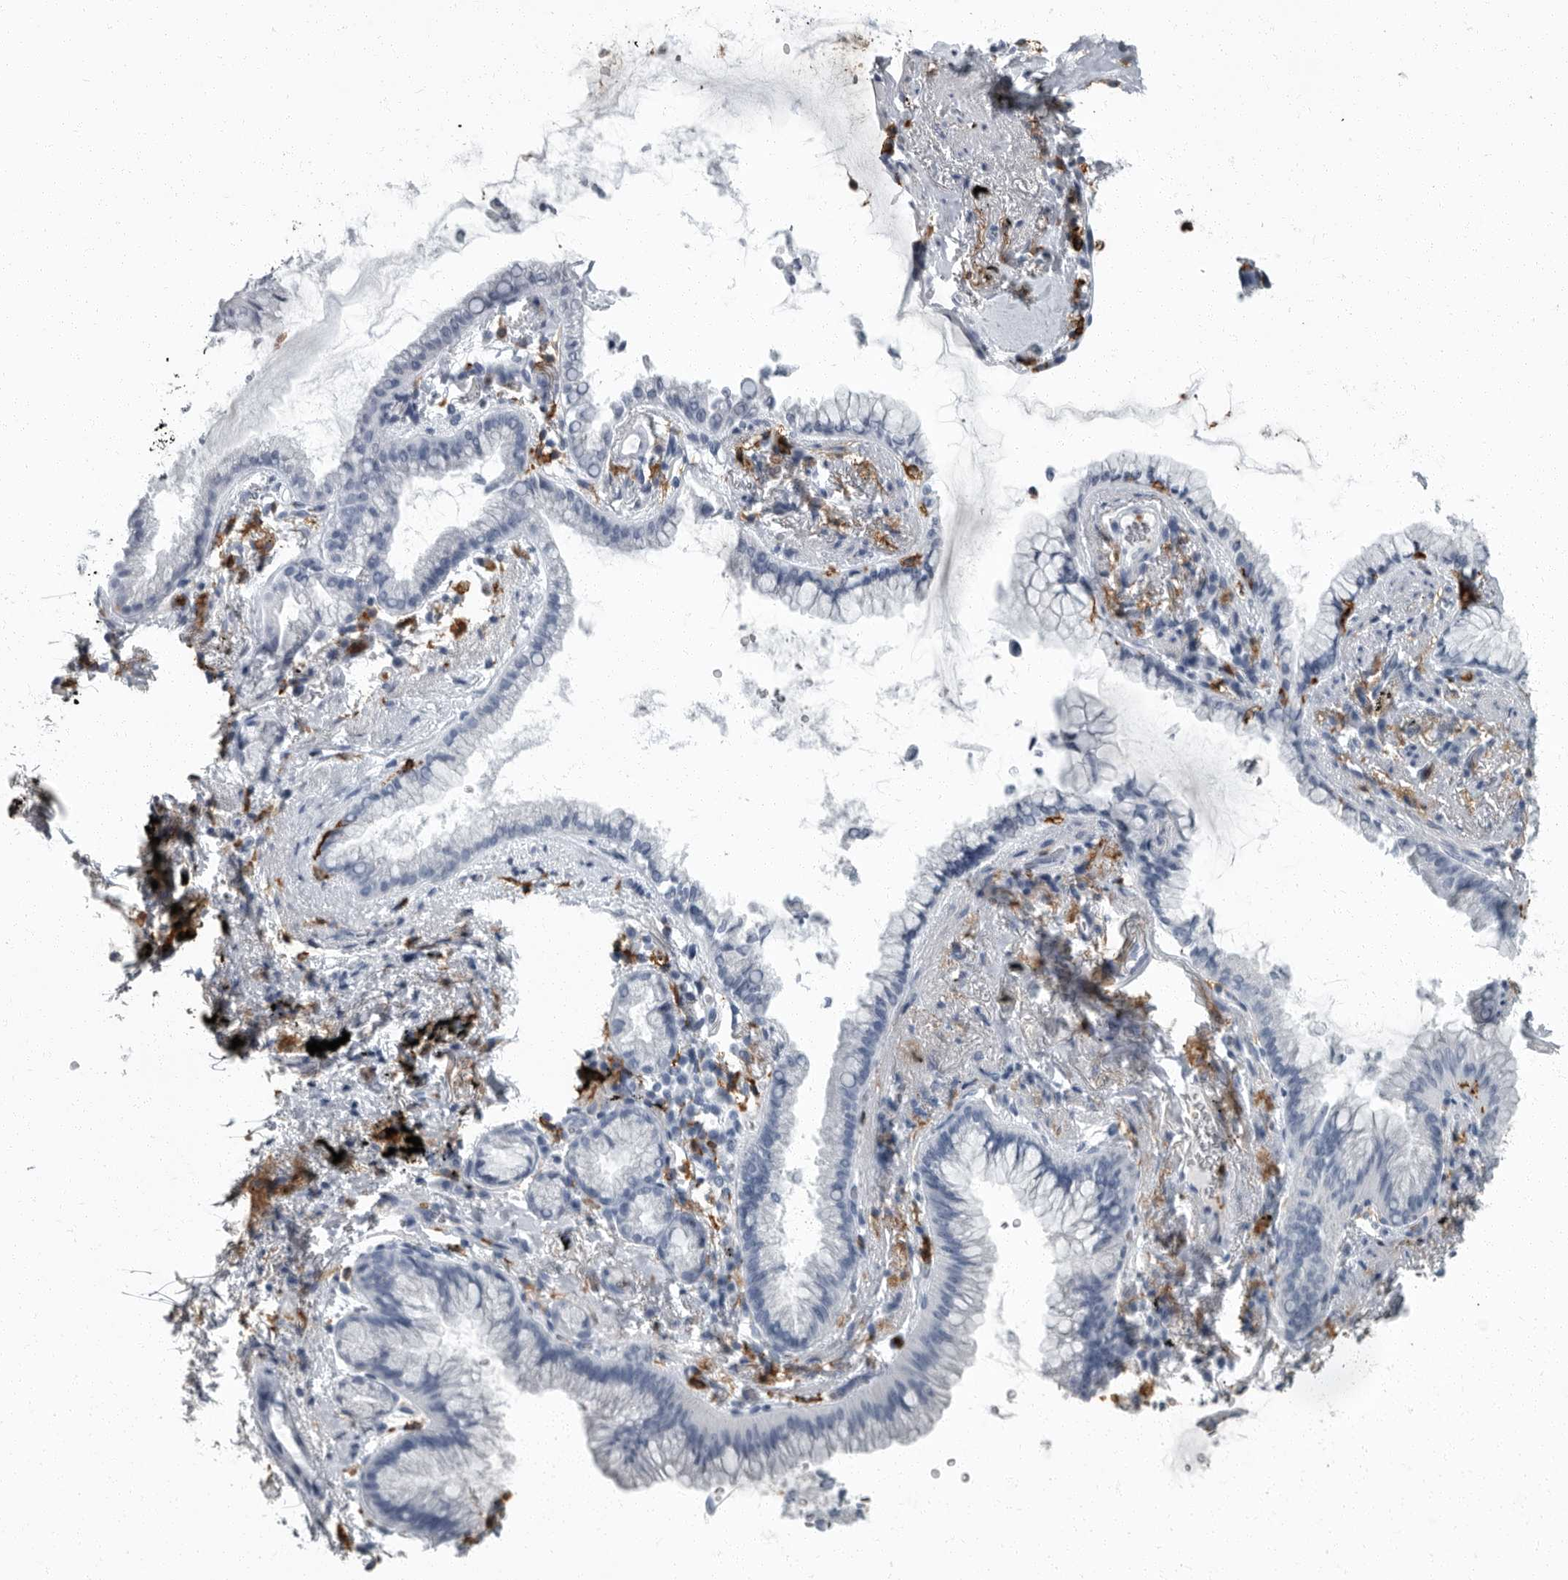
{"staining": {"intensity": "negative", "quantity": "none", "location": "none"}, "tissue": "lung cancer", "cell_type": "Tumor cells", "image_type": "cancer", "snomed": [{"axis": "morphology", "description": "Adenocarcinoma, NOS"}, {"axis": "topography", "description": "Lung"}], "caption": "This is a image of IHC staining of lung cancer (adenocarcinoma), which shows no staining in tumor cells.", "gene": "FCER1G", "patient": {"sex": "female", "age": 70}}